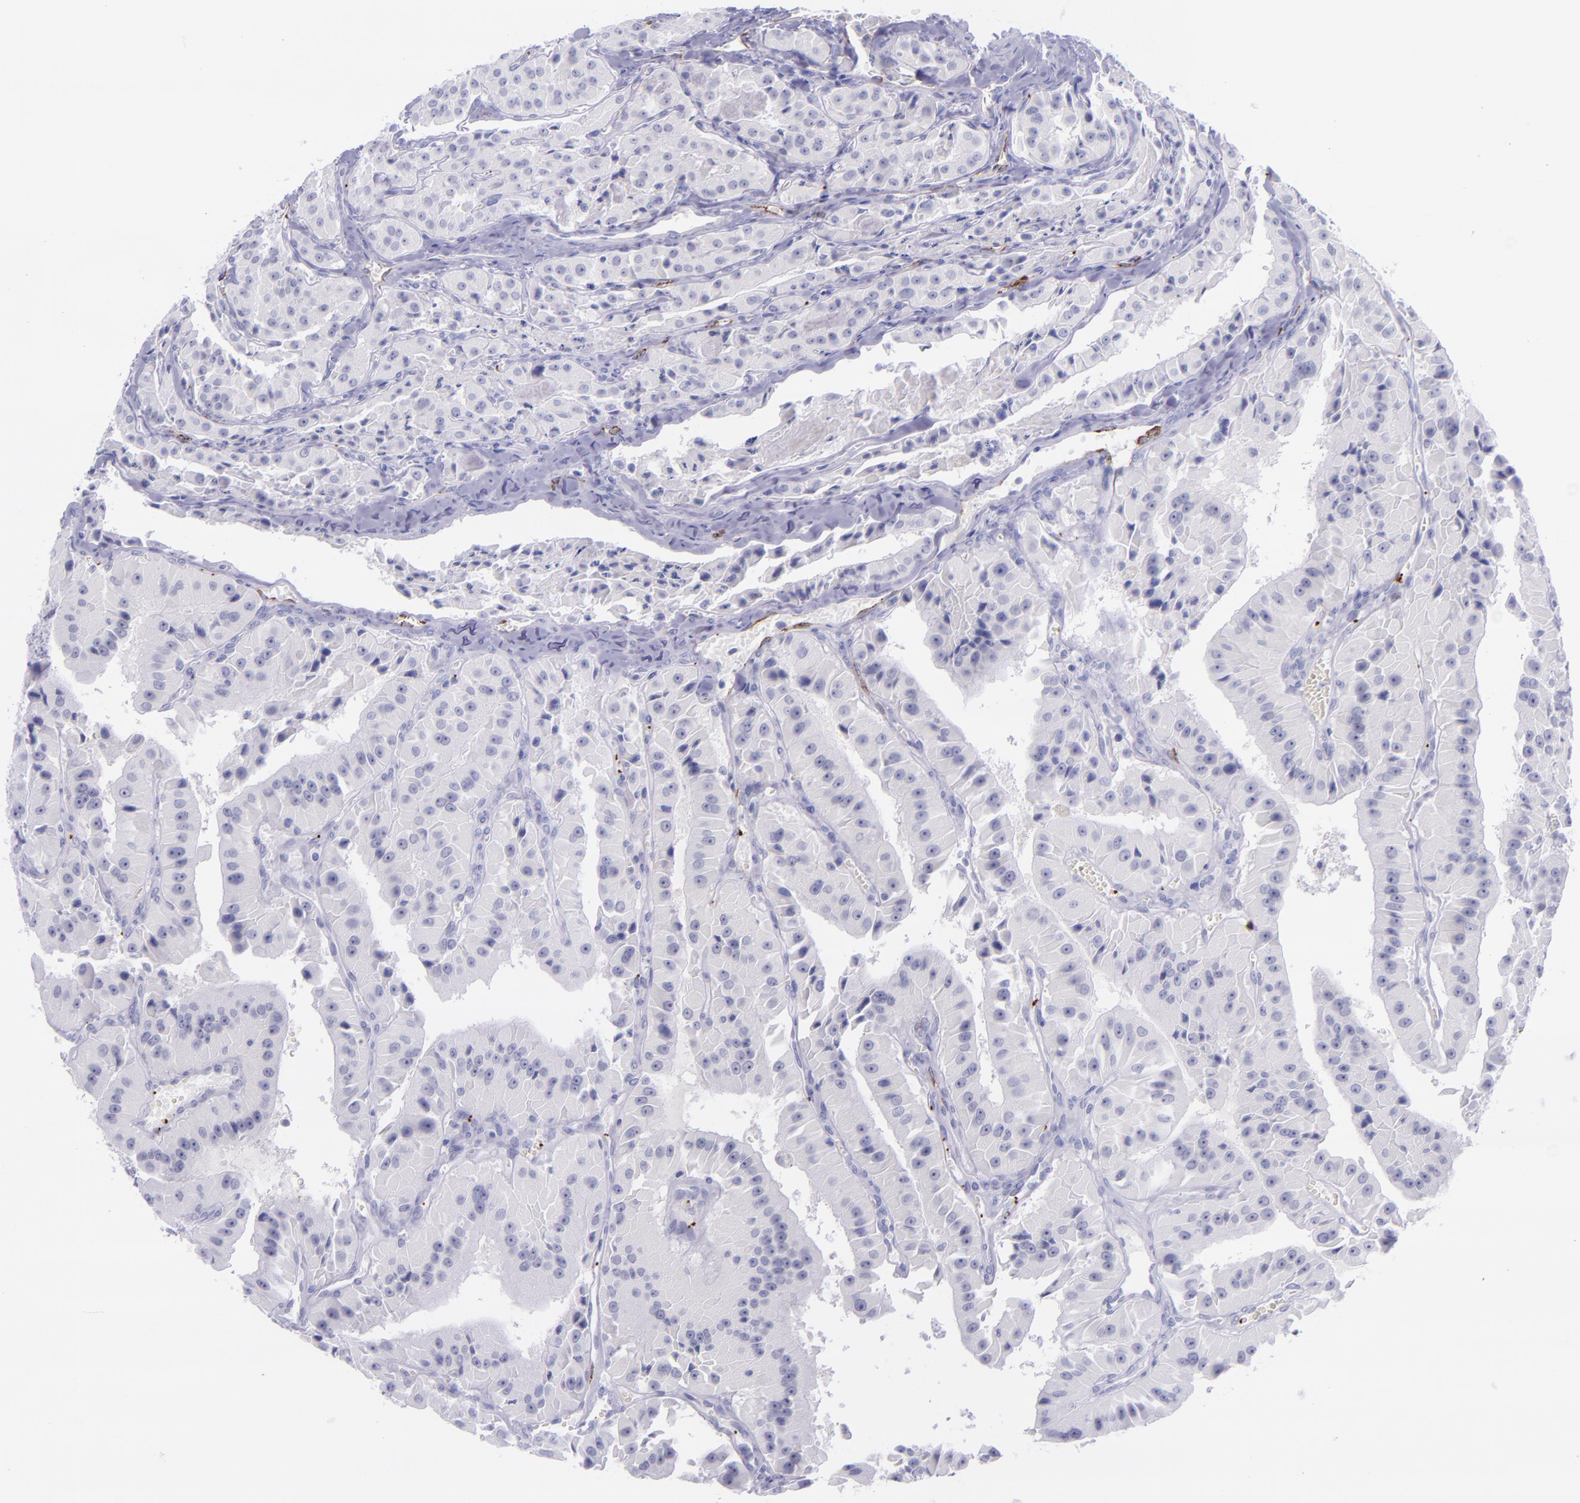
{"staining": {"intensity": "negative", "quantity": "none", "location": "none"}, "tissue": "thyroid cancer", "cell_type": "Tumor cells", "image_type": "cancer", "snomed": [{"axis": "morphology", "description": "Carcinoma, NOS"}, {"axis": "topography", "description": "Thyroid gland"}], "caption": "Micrograph shows no significant protein staining in tumor cells of thyroid cancer.", "gene": "SELE", "patient": {"sex": "male", "age": 76}}